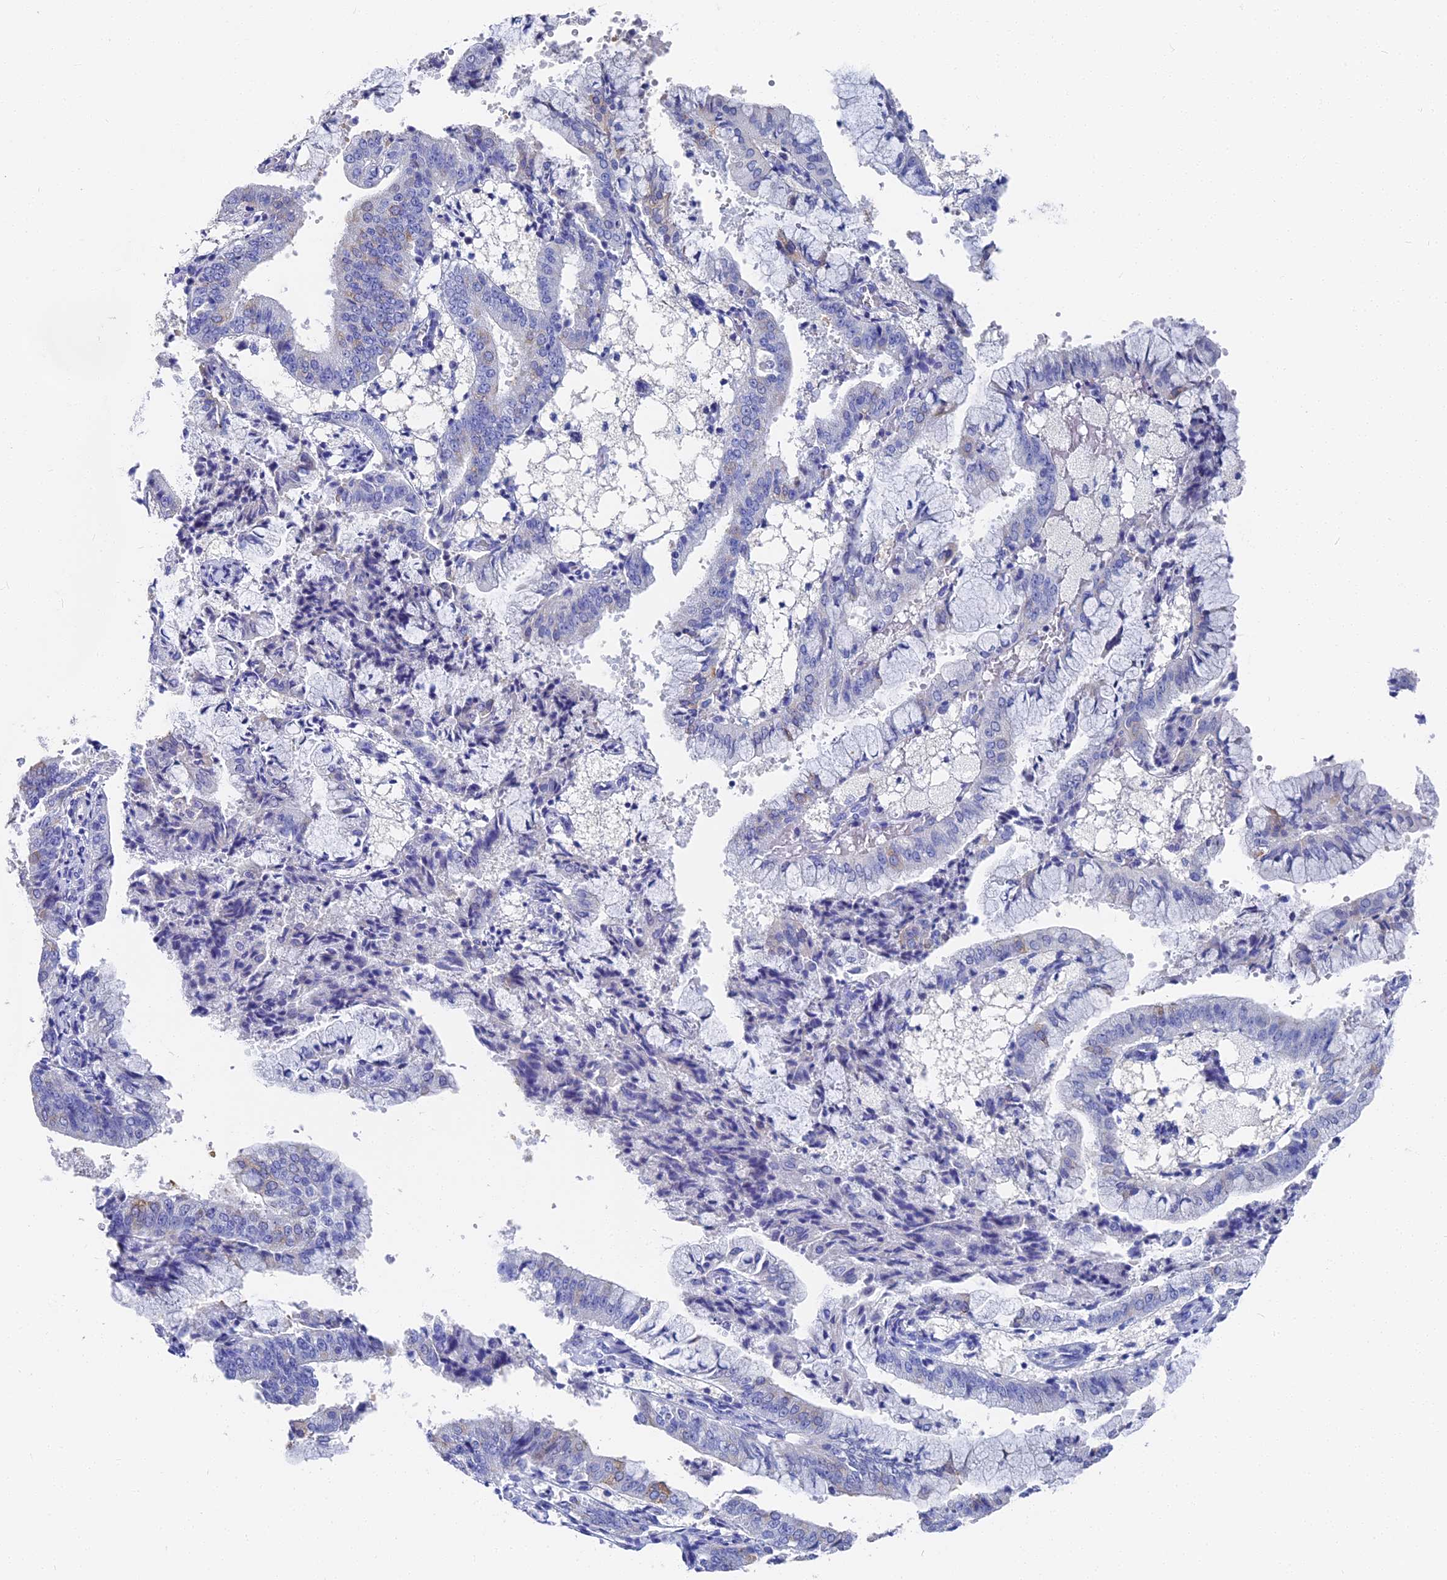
{"staining": {"intensity": "weak", "quantity": "<25%", "location": "cytoplasmic/membranous"}, "tissue": "endometrial cancer", "cell_type": "Tumor cells", "image_type": "cancer", "snomed": [{"axis": "morphology", "description": "Adenocarcinoma, NOS"}, {"axis": "topography", "description": "Endometrium"}], "caption": "High power microscopy photomicrograph of an IHC photomicrograph of endometrial cancer (adenocarcinoma), revealing no significant staining in tumor cells.", "gene": "VPS33B", "patient": {"sex": "female", "age": 63}}